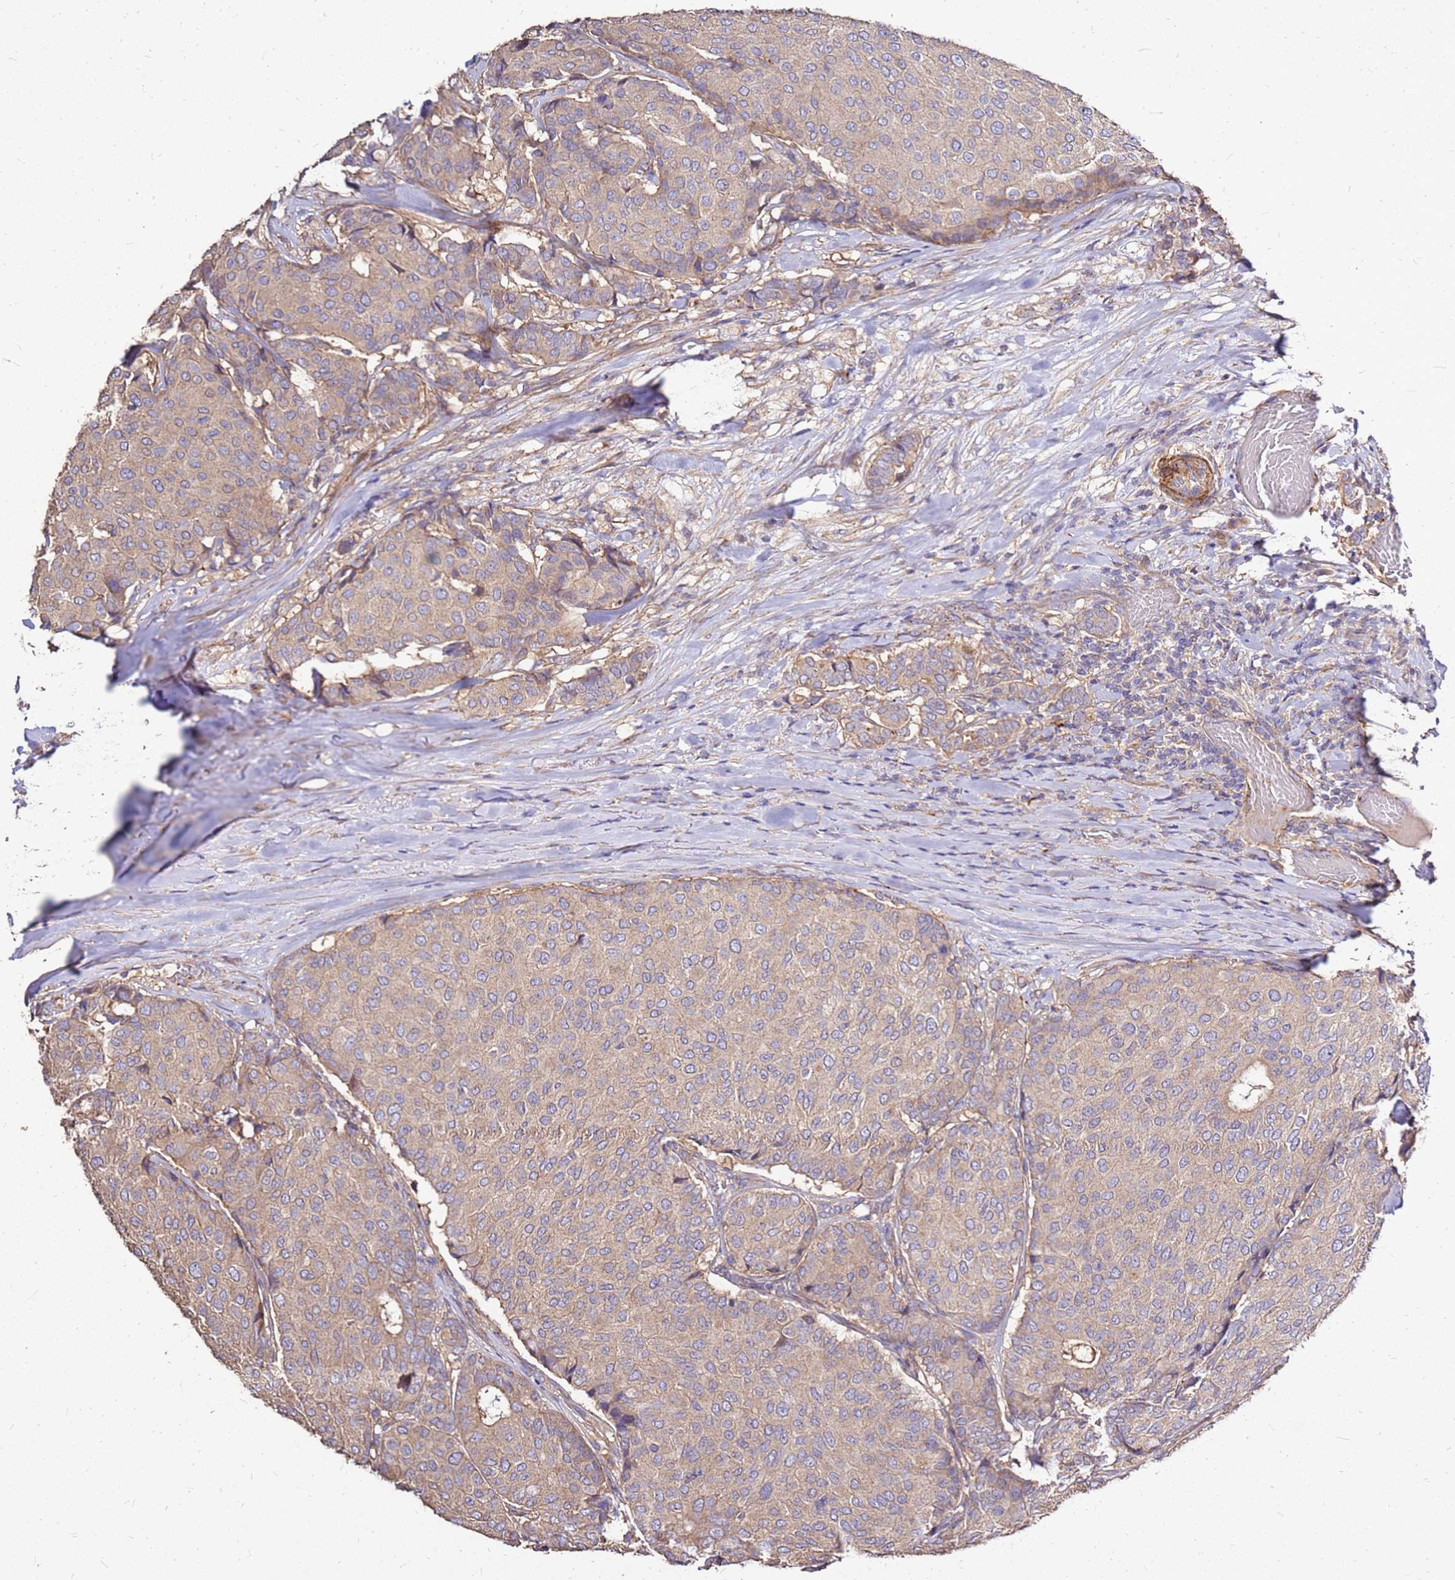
{"staining": {"intensity": "weak", "quantity": "25%-75%", "location": "cytoplasmic/membranous"}, "tissue": "breast cancer", "cell_type": "Tumor cells", "image_type": "cancer", "snomed": [{"axis": "morphology", "description": "Duct carcinoma"}, {"axis": "topography", "description": "Breast"}], "caption": "Immunohistochemistry (IHC) of human breast invasive ductal carcinoma exhibits low levels of weak cytoplasmic/membranous expression in approximately 25%-75% of tumor cells.", "gene": "EXD3", "patient": {"sex": "female", "age": 75}}